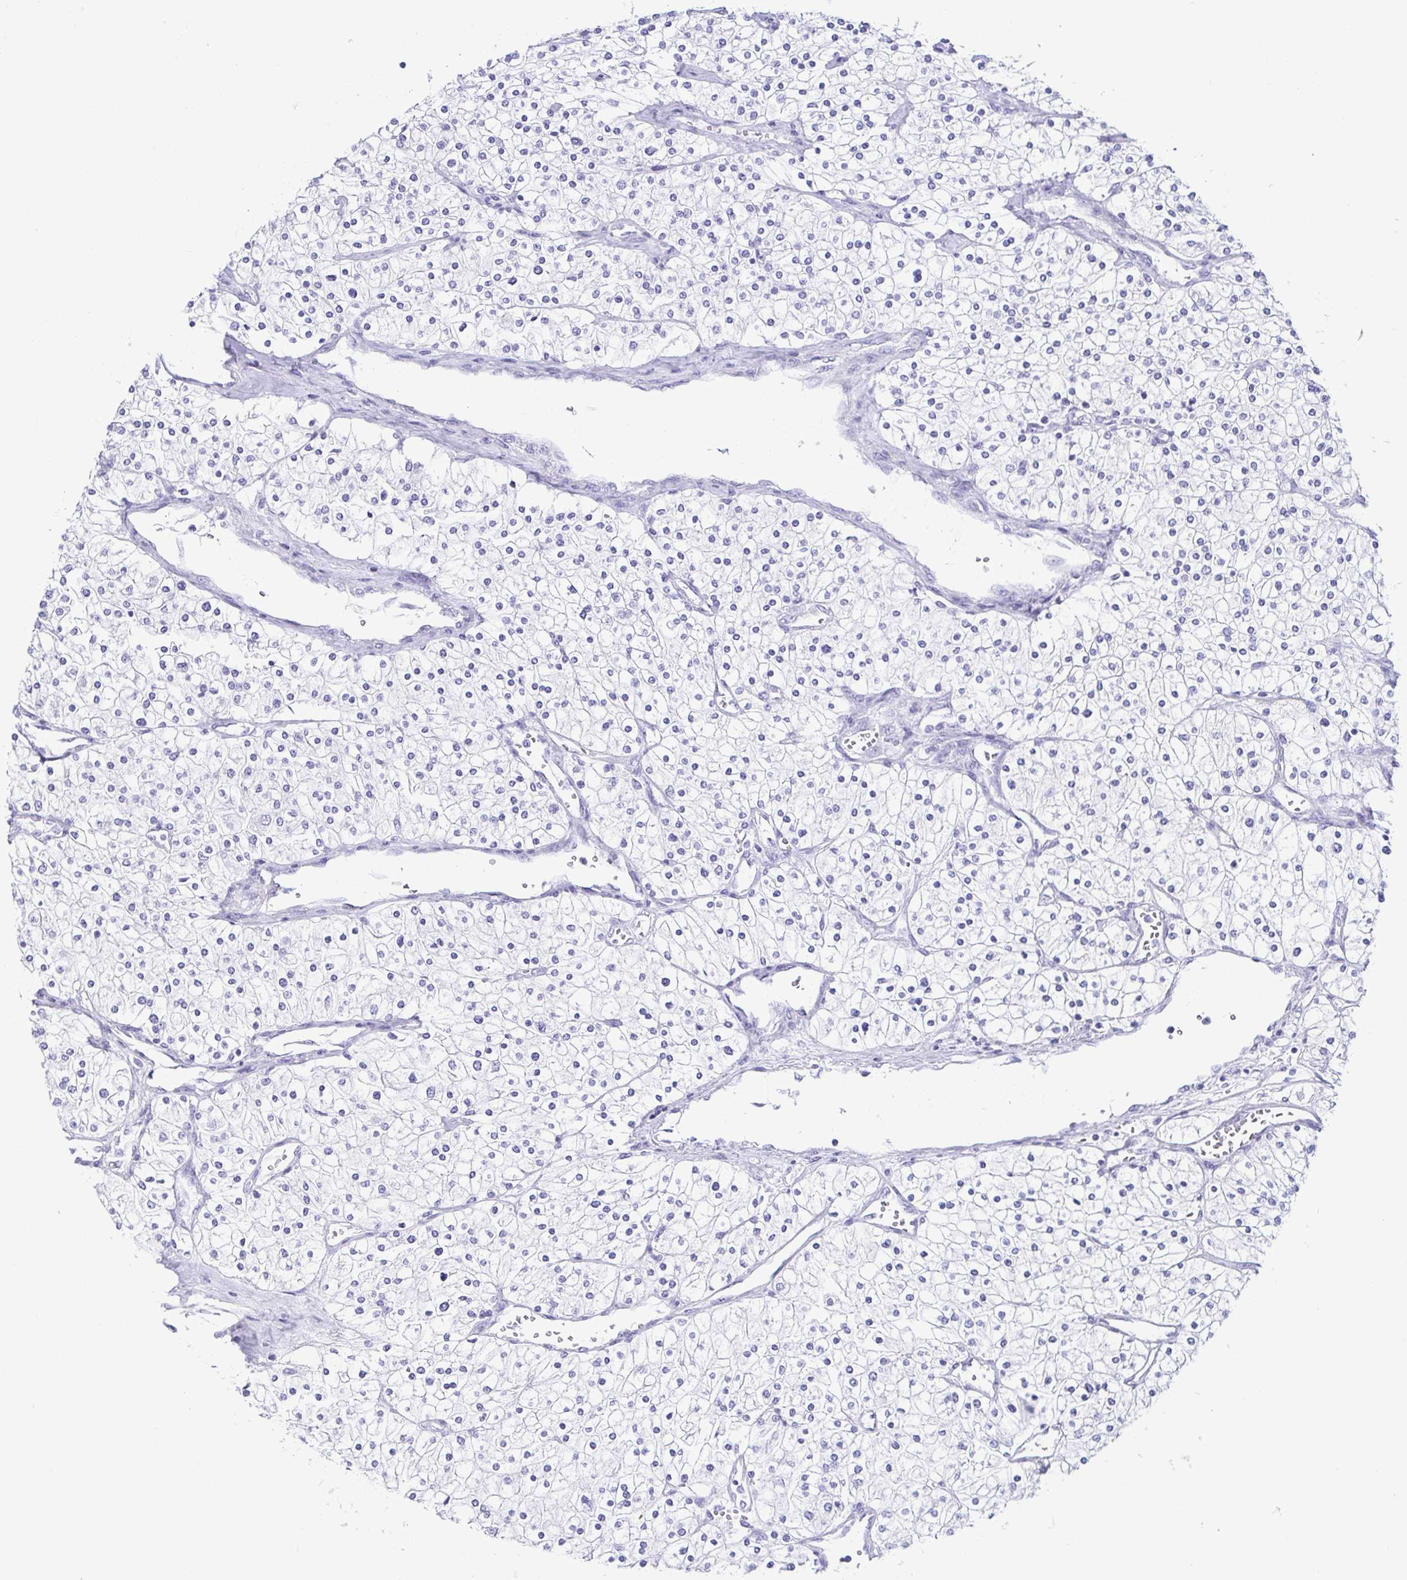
{"staining": {"intensity": "negative", "quantity": "none", "location": "none"}, "tissue": "renal cancer", "cell_type": "Tumor cells", "image_type": "cancer", "snomed": [{"axis": "morphology", "description": "Adenocarcinoma, NOS"}, {"axis": "topography", "description": "Kidney"}], "caption": "A micrograph of human renal cancer is negative for staining in tumor cells.", "gene": "CD164L2", "patient": {"sex": "male", "age": 80}}